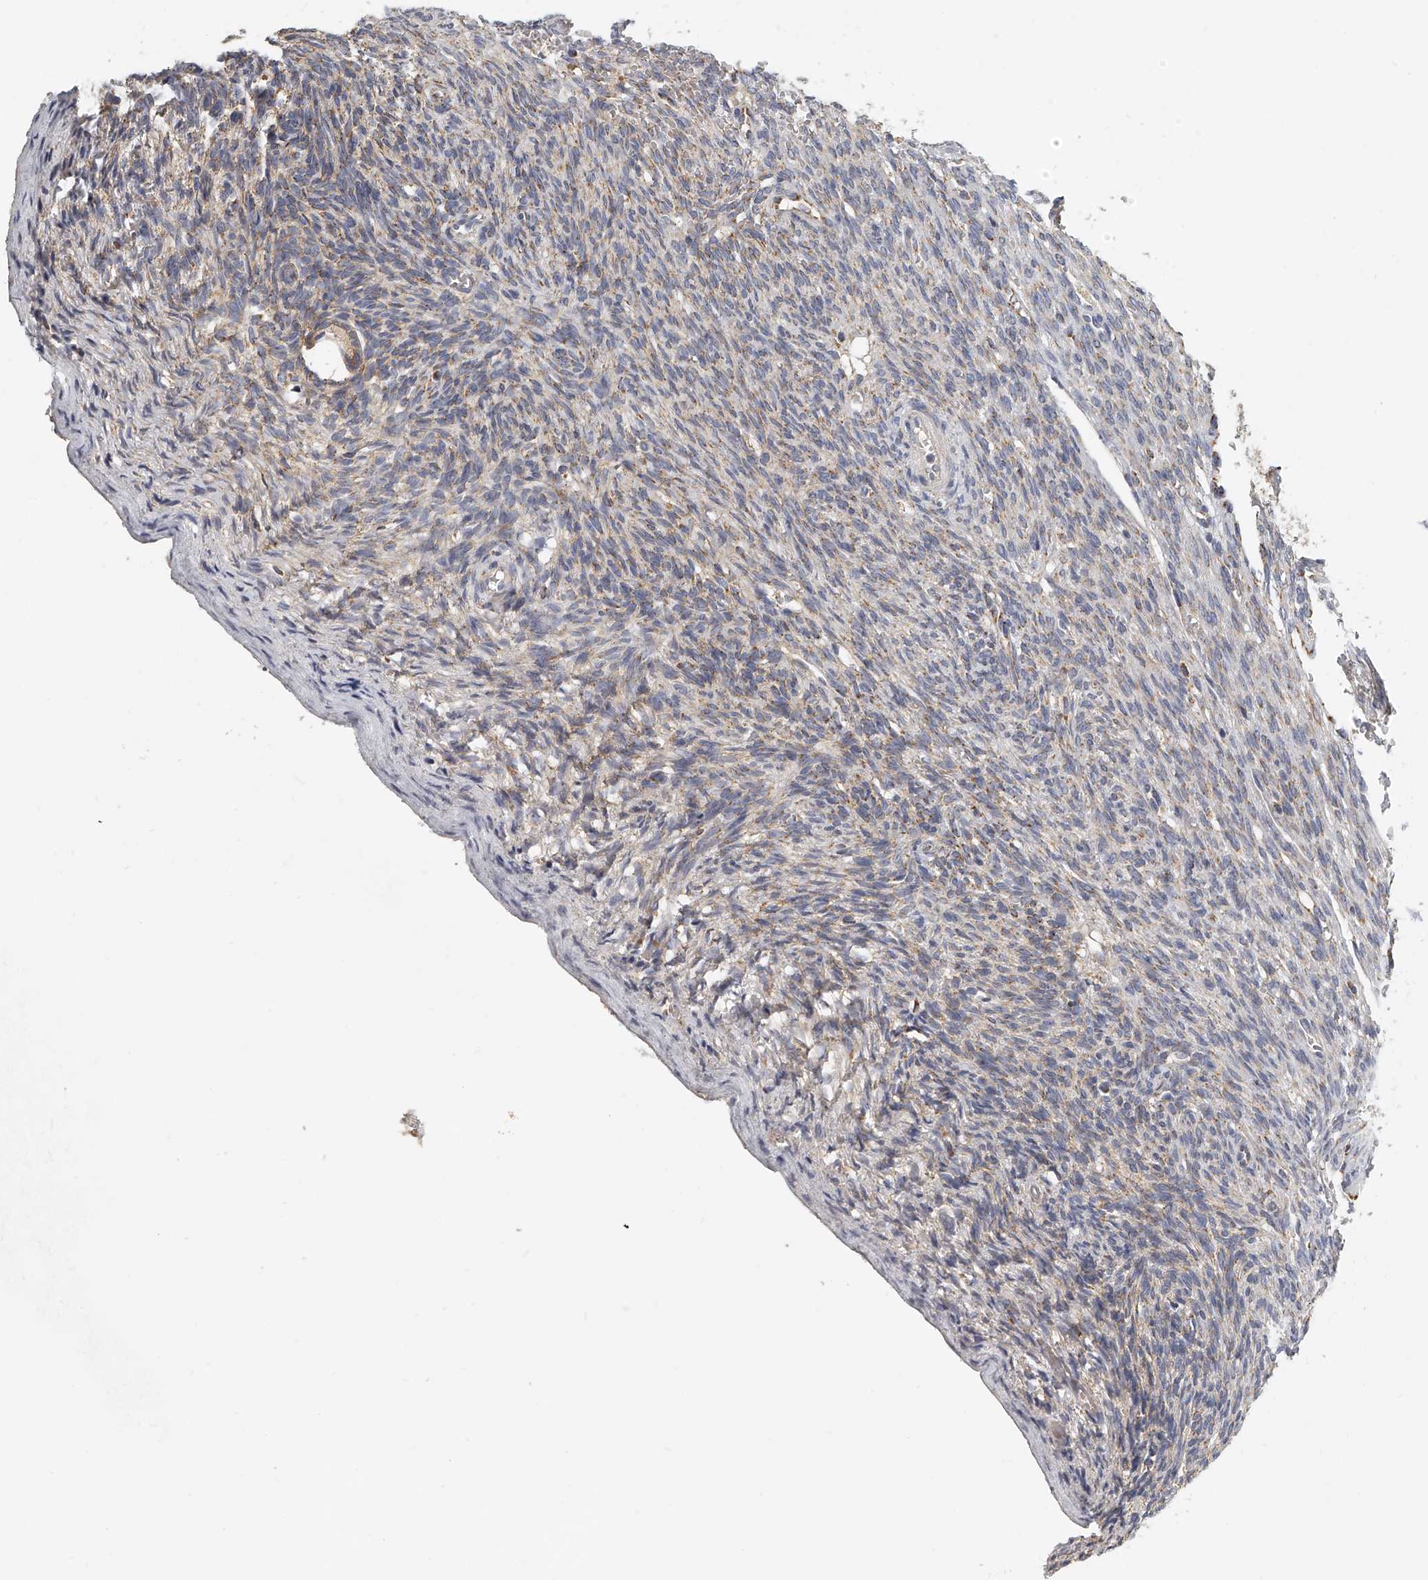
{"staining": {"intensity": "weak", "quantity": ">75%", "location": "cytoplasmic/membranous"}, "tissue": "ovary", "cell_type": "Follicle cells", "image_type": "normal", "snomed": [{"axis": "morphology", "description": "Normal tissue, NOS"}, {"axis": "topography", "description": "Ovary"}], "caption": "IHC micrograph of benign ovary: ovary stained using immunohistochemistry (IHC) demonstrates low levels of weak protein expression localized specifically in the cytoplasmic/membranous of follicle cells, appearing as a cytoplasmic/membranous brown color.", "gene": "KLHL7", "patient": {"sex": "female", "age": 34}}